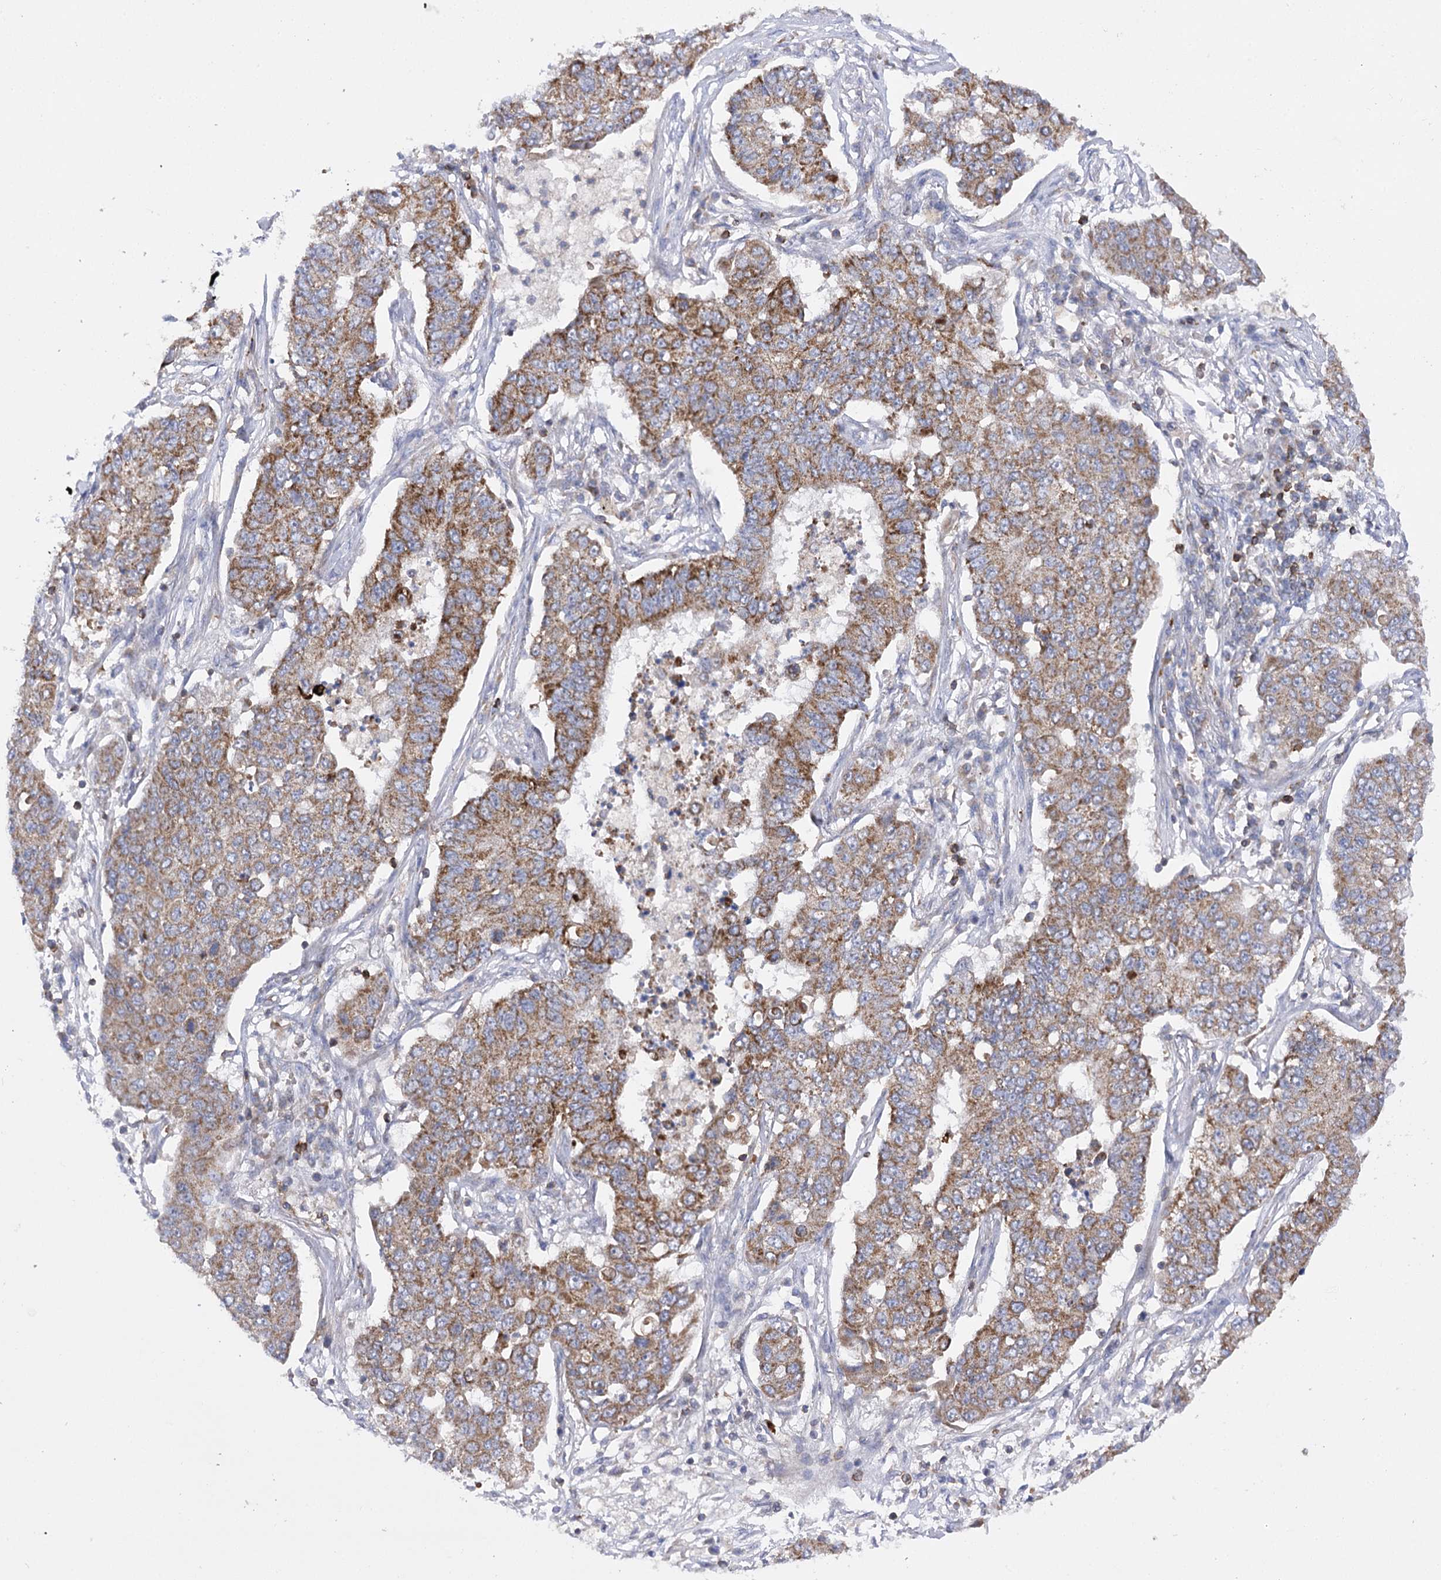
{"staining": {"intensity": "moderate", "quantity": ">75%", "location": "cytoplasmic/membranous"}, "tissue": "lung cancer", "cell_type": "Tumor cells", "image_type": "cancer", "snomed": [{"axis": "morphology", "description": "Squamous cell carcinoma, NOS"}, {"axis": "topography", "description": "Lung"}], "caption": "Protein staining shows moderate cytoplasmic/membranous positivity in about >75% of tumor cells in lung cancer (squamous cell carcinoma). The staining is performed using DAB (3,3'-diaminobenzidine) brown chromogen to label protein expression. The nuclei are counter-stained blue using hematoxylin.", "gene": "COX15", "patient": {"sex": "male", "age": 74}}